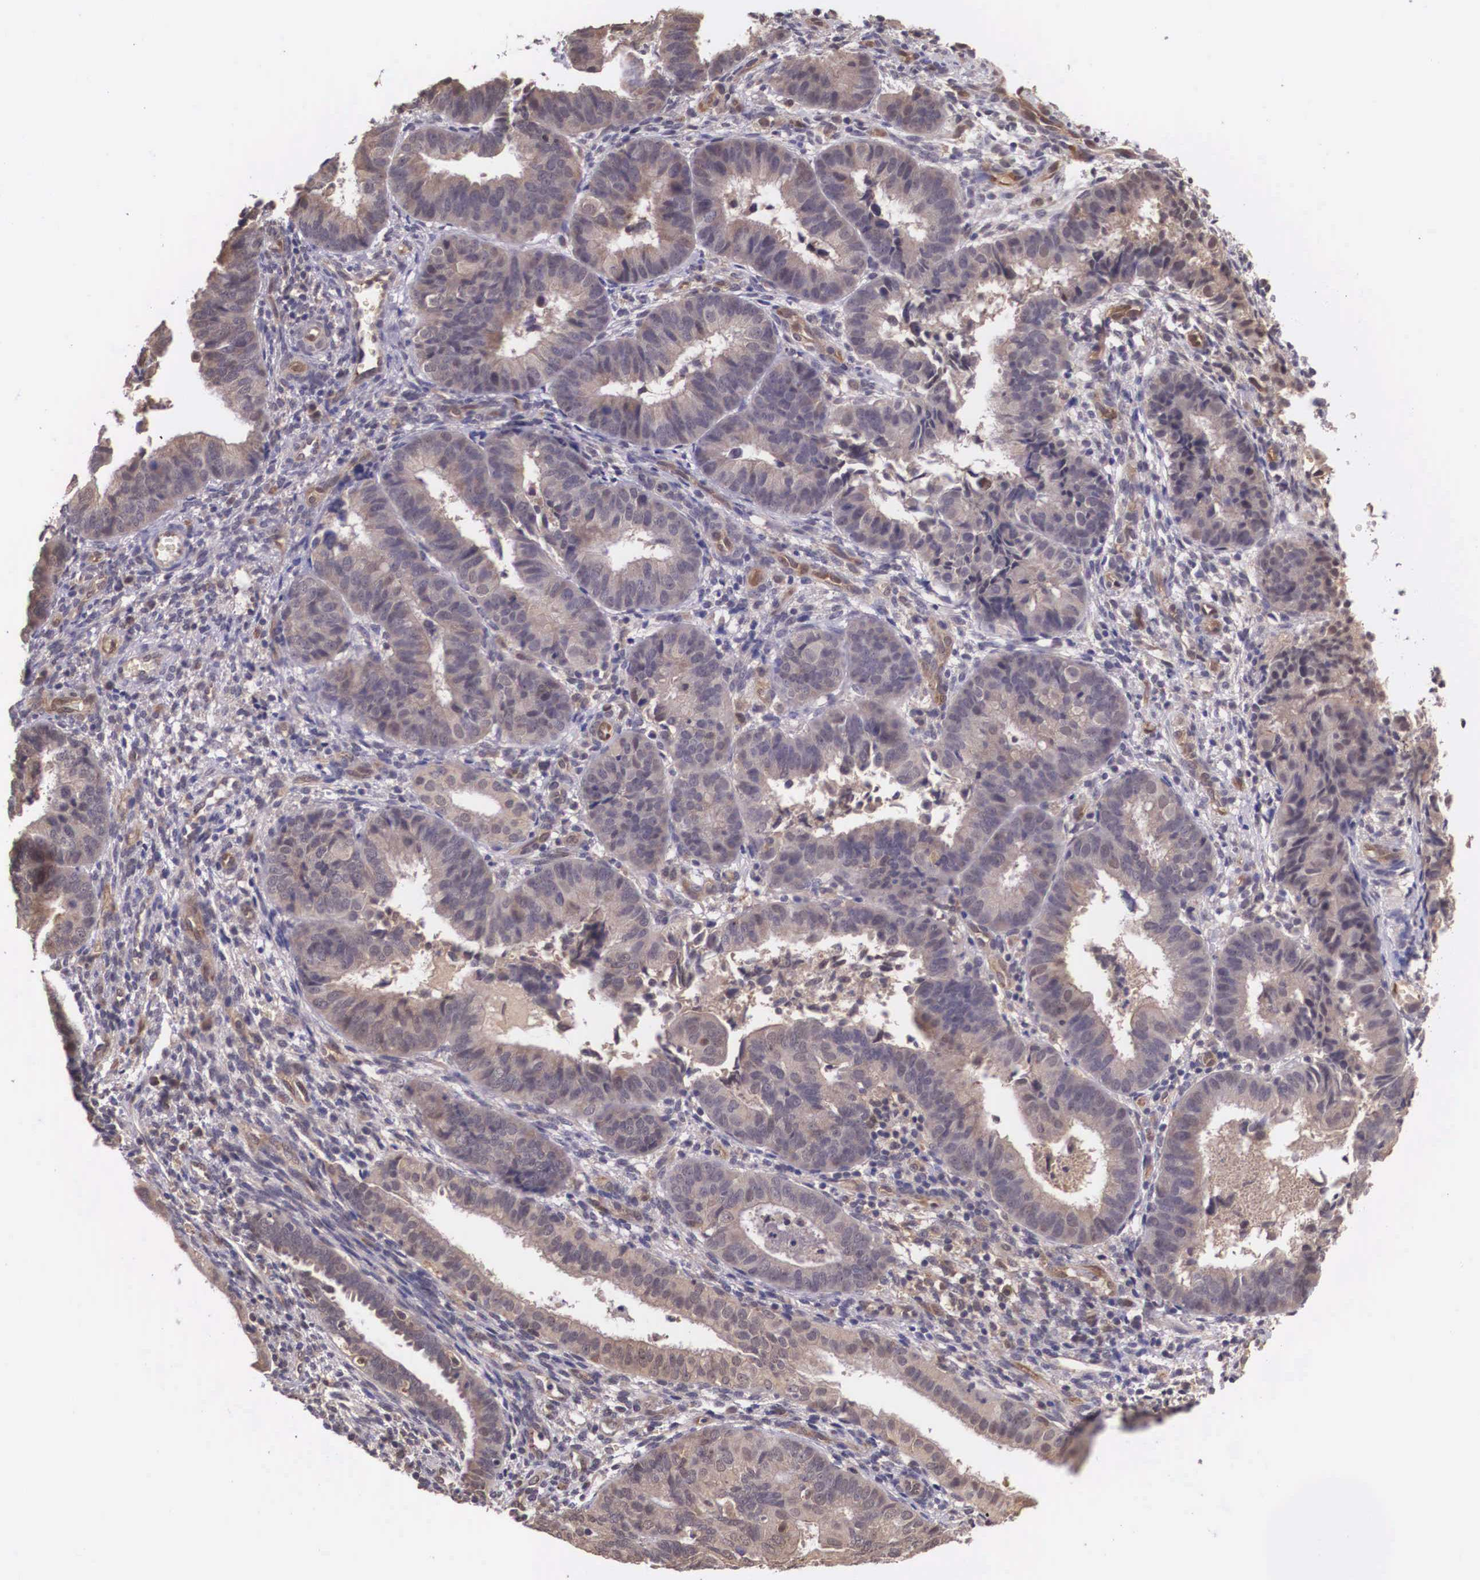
{"staining": {"intensity": "weak", "quantity": ">75%", "location": "cytoplasmic/membranous"}, "tissue": "endometrial cancer", "cell_type": "Tumor cells", "image_type": "cancer", "snomed": [{"axis": "morphology", "description": "Adenocarcinoma, NOS"}, {"axis": "topography", "description": "Endometrium"}], "caption": "Immunohistochemical staining of endometrial cancer (adenocarcinoma) reveals low levels of weak cytoplasmic/membranous protein positivity in about >75% of tumor cells. (Stains: DAB (3,3'-diaminobenzidine) in brown, nuclei in blue, Microscopy: brightfield microscopy at high magnification).", "gene": "VASH1", "patient": {"sex": "female", "age": 63}}